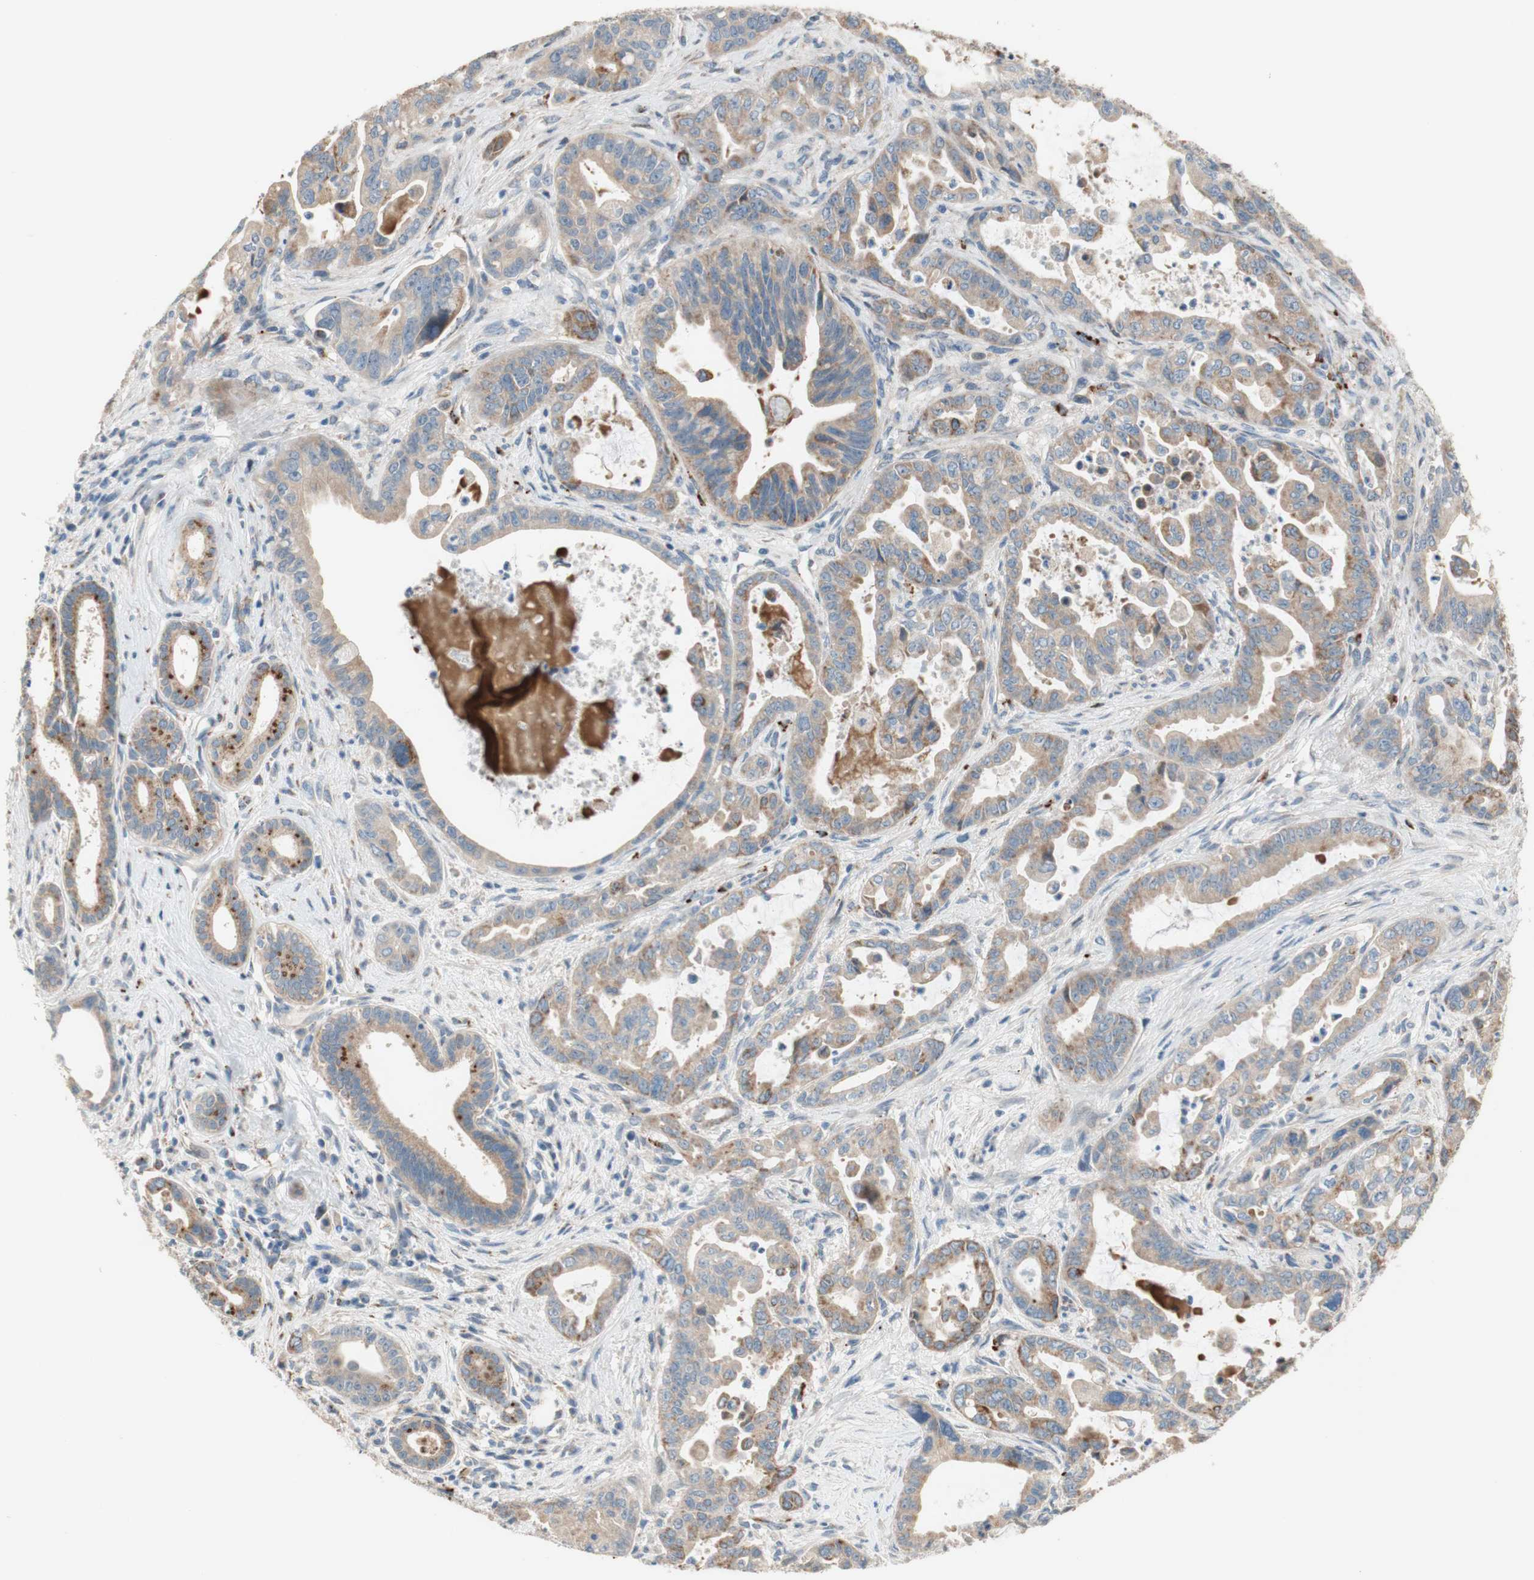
{"staining": {"intensity": "weak", "quantity": ">75%", "location": "cytoplasmic/membranous"}, "tissue": "pancreatic cancer", "cell_type": "Tumor cells", "image_type": "cancer", "snomed": [{"axis": "morphology", "description": "Adenocarcinoma, NOS"}, {"axis": "topography", "description": "Pancreas"}], "caption": "Immunohistochemistry of human pancreatic cancer displays low levels of weak cytoplasmic/membranous positivity in approximately >75% of tumor cells.", "gene": "PTPN21", "patient": {"sex": "male", "age": 70}}